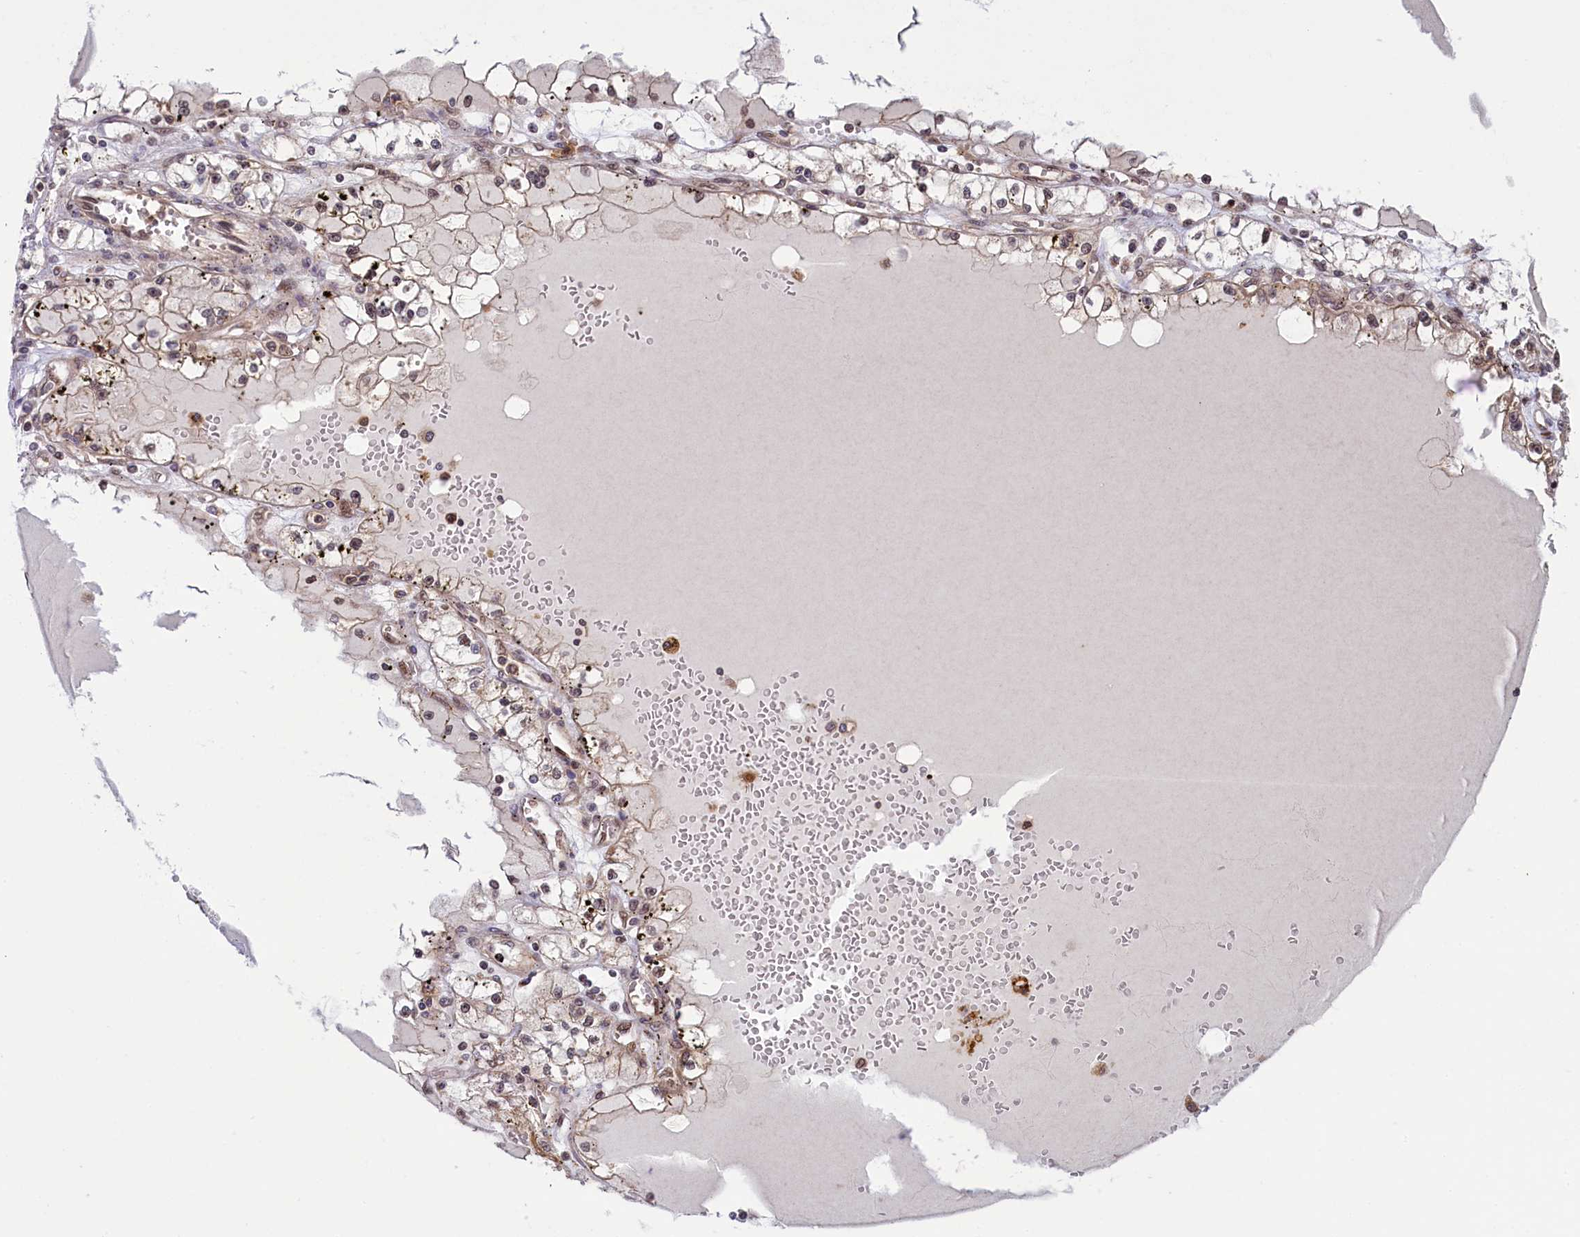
{"staining": {"intensity": "weak", "quantity": ">75%", "location": "cytoplasmic/membranous,nuclear"}, "tissue": "renal cancer", "cell_type": "Tumor cells", "image_type": "cancer", "snomed": [{"axis": "morphology", "description": "Adenocarcinoma, NOS"}, {"axis": "topography", "description": "Kidney"}], "caption": "Immunohistochemical staining of human renal cancer (adenocarcinoma) shows low levels of weak cytoplasmic/membranous and nuclear expression in about >75% of tumor cells. Using DAB (brown) and hematoxylin (blue) stains, captured at high magnification using brightfield microscopy.", "gene": "NAE1", "patient": {"sex": "male", "age": 56}}